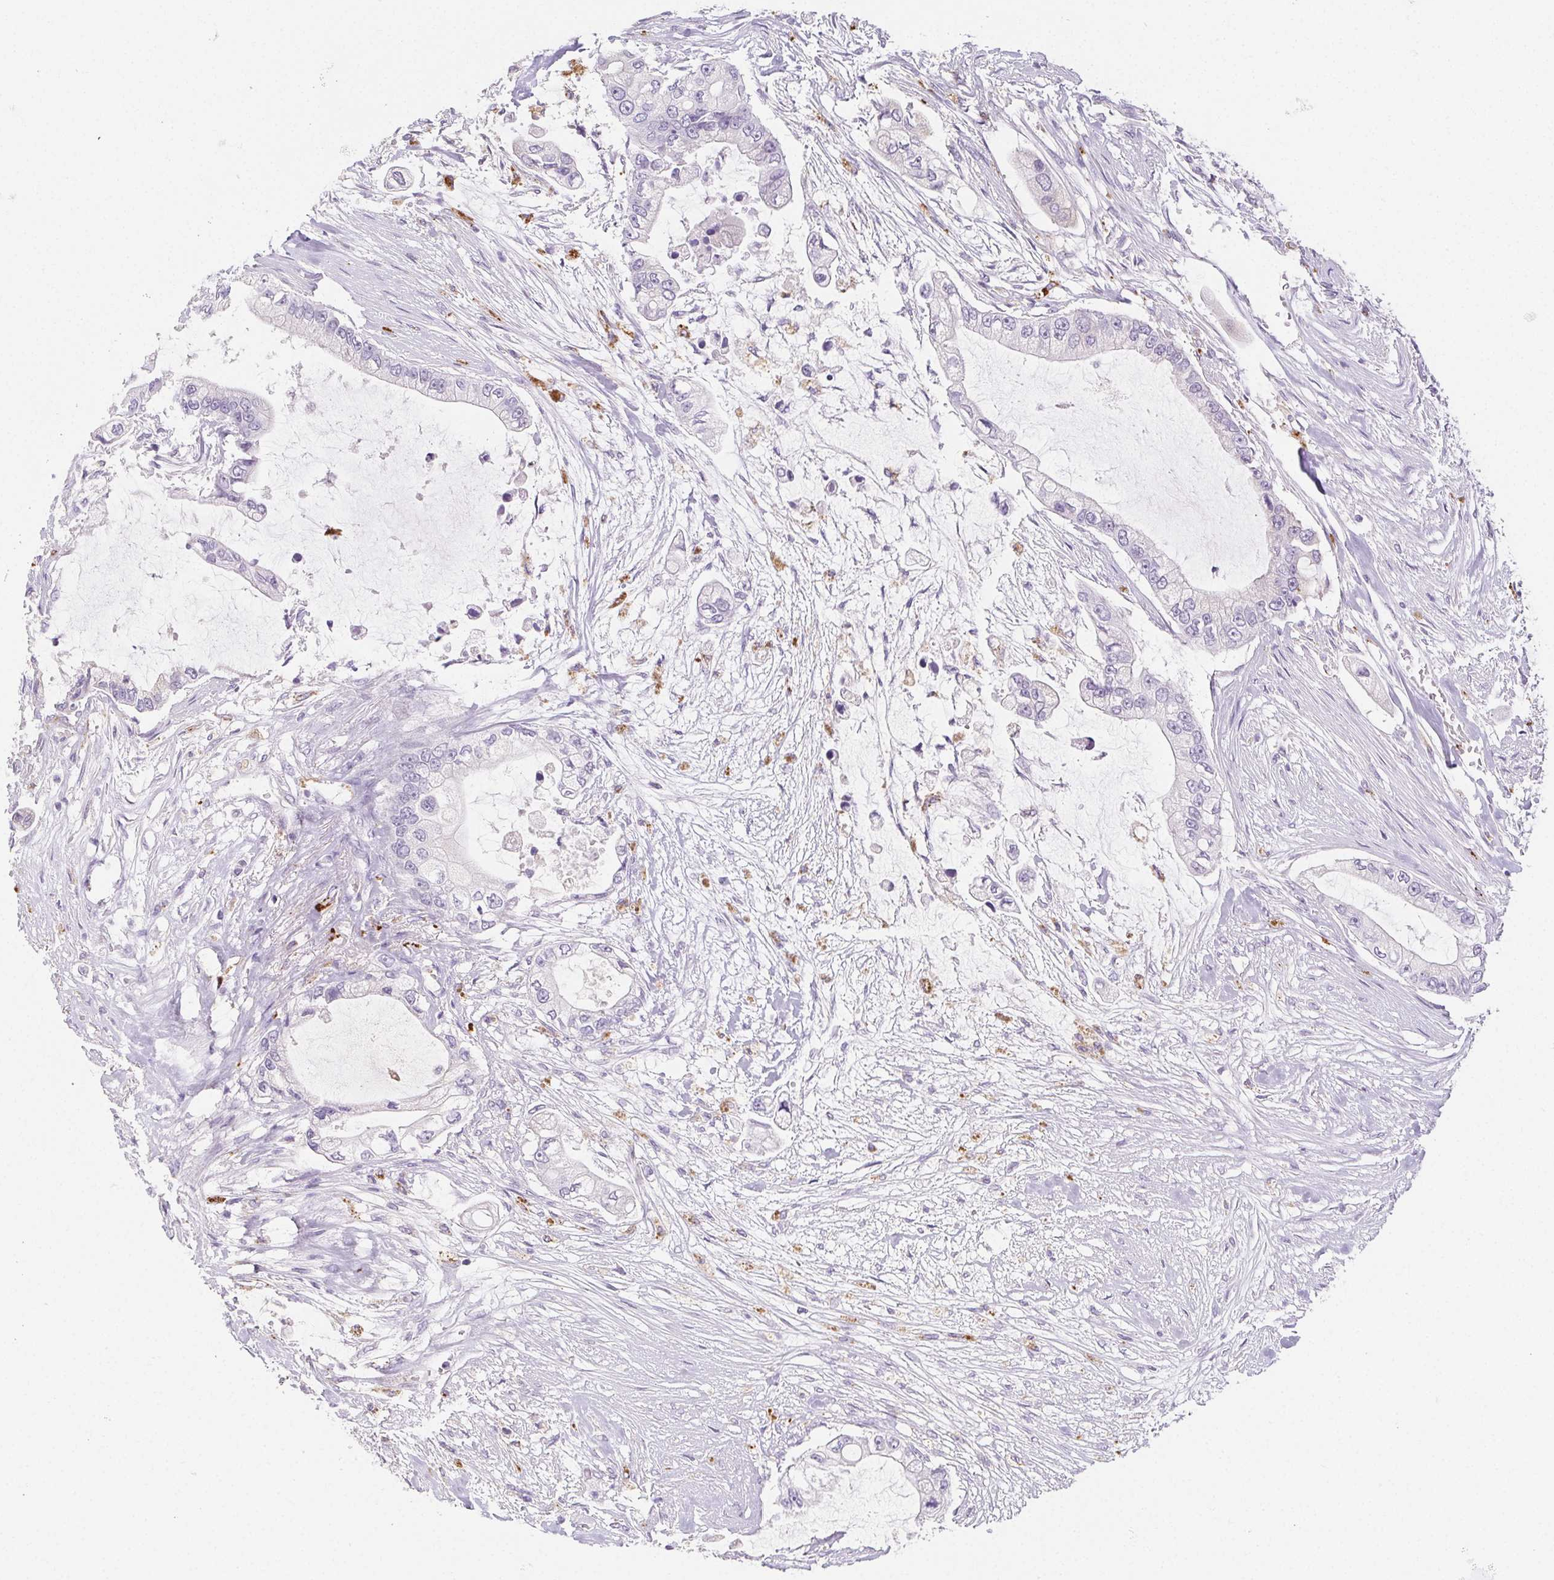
{"staining": {"intensity": "negative", "quantity": "none", "location": "none"}, "tissue": "pancreatic cancer", "cell_type": "Tumor cells", "image_type": "cancer", "snomed": [{"axis": "morphology", "description": "Adenocarcinoma, NOS"}, {"axis": "topography", "description": "Pancreas"}], "caption": "Immunohistochemistry (IHC) image of human adenocarcinoma (pancreatic) stained for a protein (brown), which exhibits no expression in tumor cells.", "gene": "LIPA", "patient": {"sex": "female", "age": 69}}